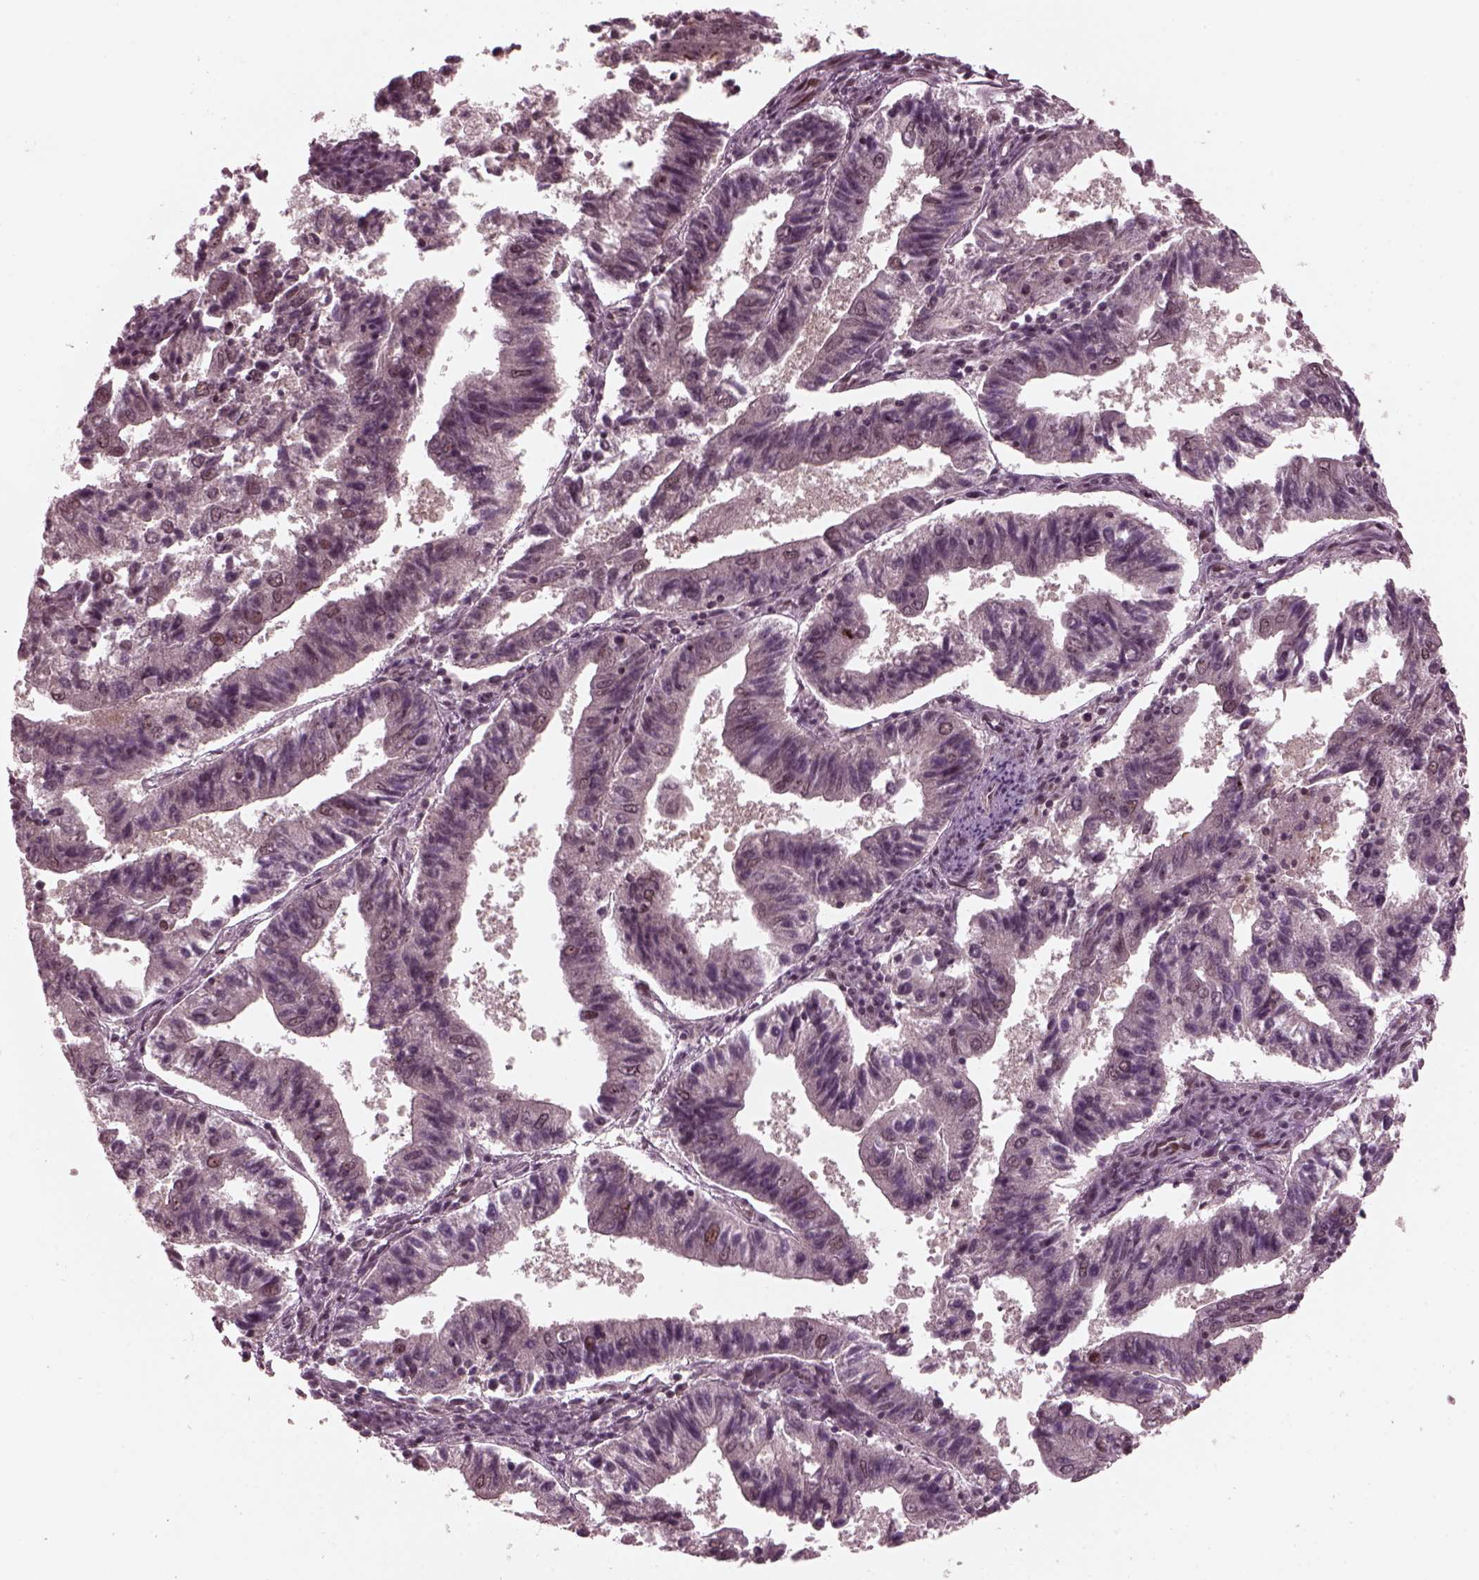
{"staining": {"intensity": "negative", "quantity": "none", "location": "none"}, "tissue": "endometrial cancer", "cell_type": "Tumor cells", "image_type": "cancer", "snomed": [{"axis": "morphology", "description": "Adenocarcinoma, NOS"}, {"axis": "topography", "description": "Endometrium"}], "caption": "A histopathology image of human endometrial adenocarcinoma is negative for staining in tumor cells.", "gene": "TRIB3", "patient": {"sex": "female", "age": 82}}